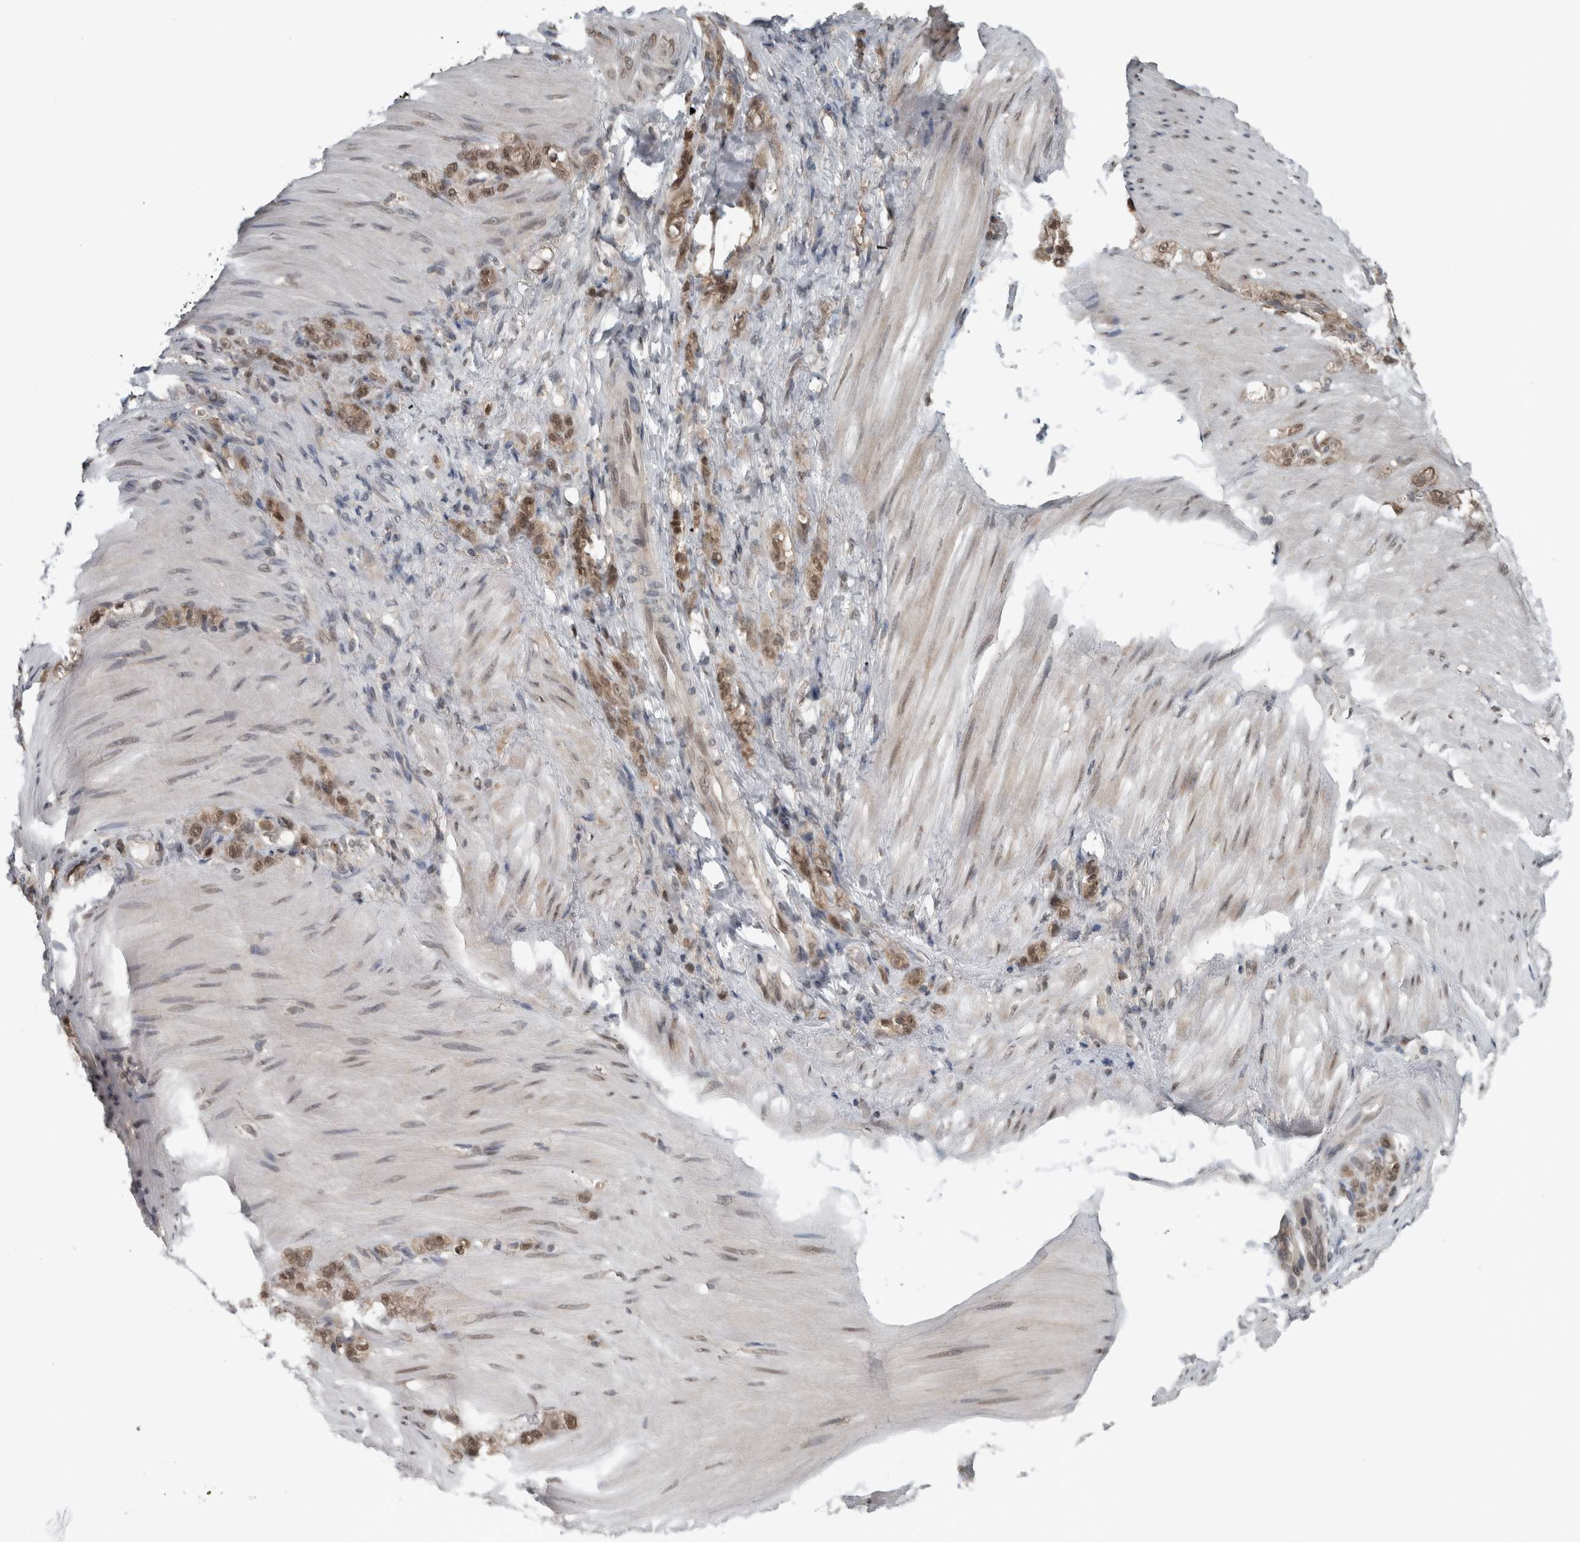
{"staining": {"intensity": "weak", "quantity": ">75%", "location": "cytoplasmic/membranous,nuclear"}, "tissue": "stomach cancer", "cell_type": "Tumor cells", "image_type": "cancer", "snomed": [{"axis": "morphology", "description": "Normal tissue, NOS"}, {"axis": "morphology", "description": "Adenocarcinoma, NOS"}, {"axis": "topography", "description": "Stomach"}], "caption": "This is a photomicrograph of immunohistochemistry (IHC) staining of stomach cancer, which shows weak staining in the cytoplasmic/membranous and nuclear of tumor cells.", "gene": "SPAG7", "patient": {"sex": "male", "age": 82}}